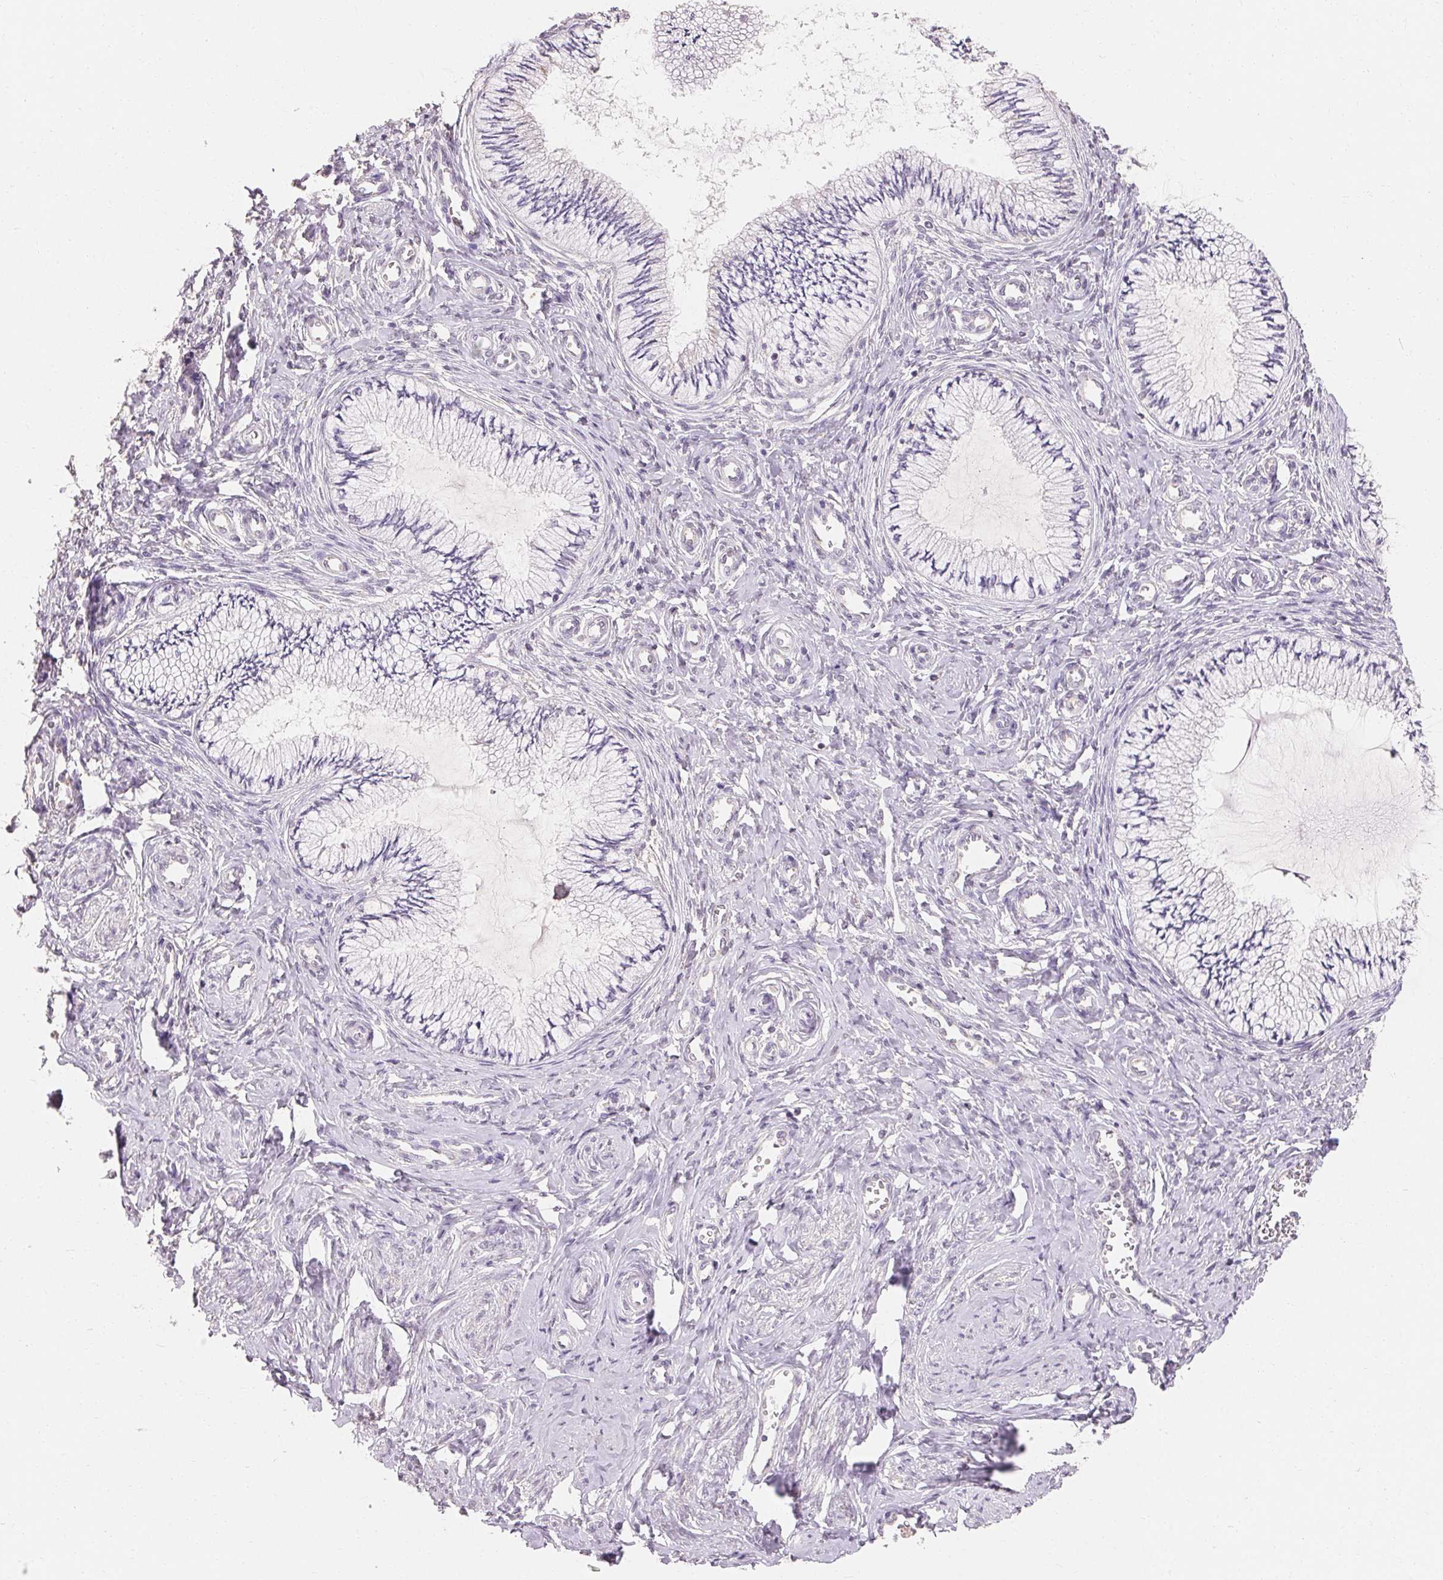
{"staining": {"intensity": "negative", "quantity": "none", "location": "none"}, "tissue": "cervix", "cell_type": "Glandular cells", "image_type": "normal", "snomed": [{"axis": "morphology", "description": "Normal tissue, NOS"}, {"axis": "topography", "description": "Cervix"}], "caption": "Image shows no significant protein positivity in glandular cells of normal cervix.", "gene": "MAP7D2", "patient": {"sex": "female", "age": 24}}